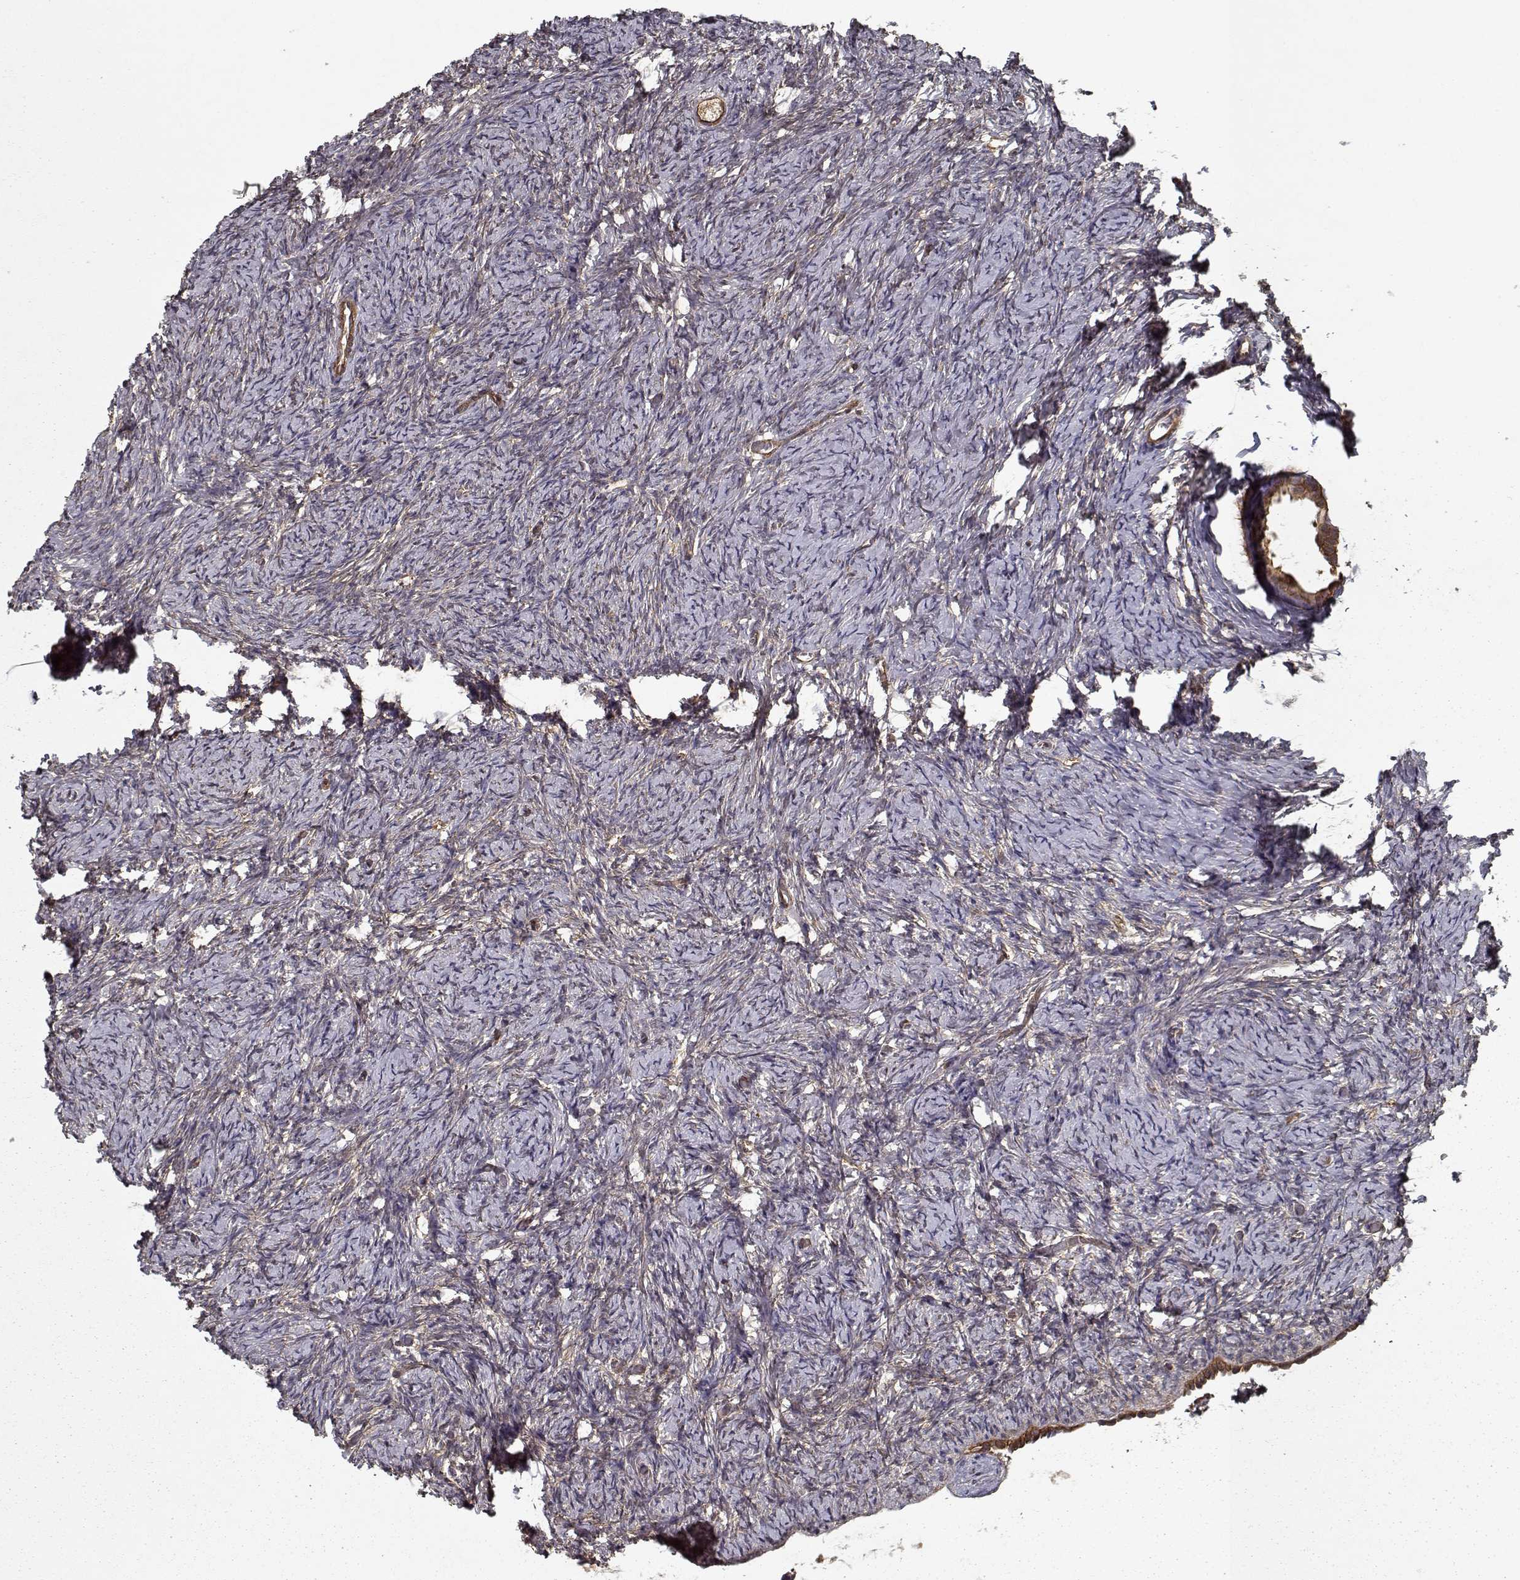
{"staining": {"intensity": "strong", "quantity": ">75%", "location": "cytoplasmic/membranous"}, "tissue": "ovary", "cell_type": "Follicle cells", "image_type": "normal", "snomed": [{"axis": "morphology", "description": "Normal tissue, NOS"}, {"axis": "topography", "description": "Ovary"}], "caption": "Ovary was stained to show a protein in brown. There is high levels of strong cytoplasmic/membranous staining in approximately >75% of follicle cells.", "gene": "PPP1R12A", "patient": {"sex": "female", "age": 39}}